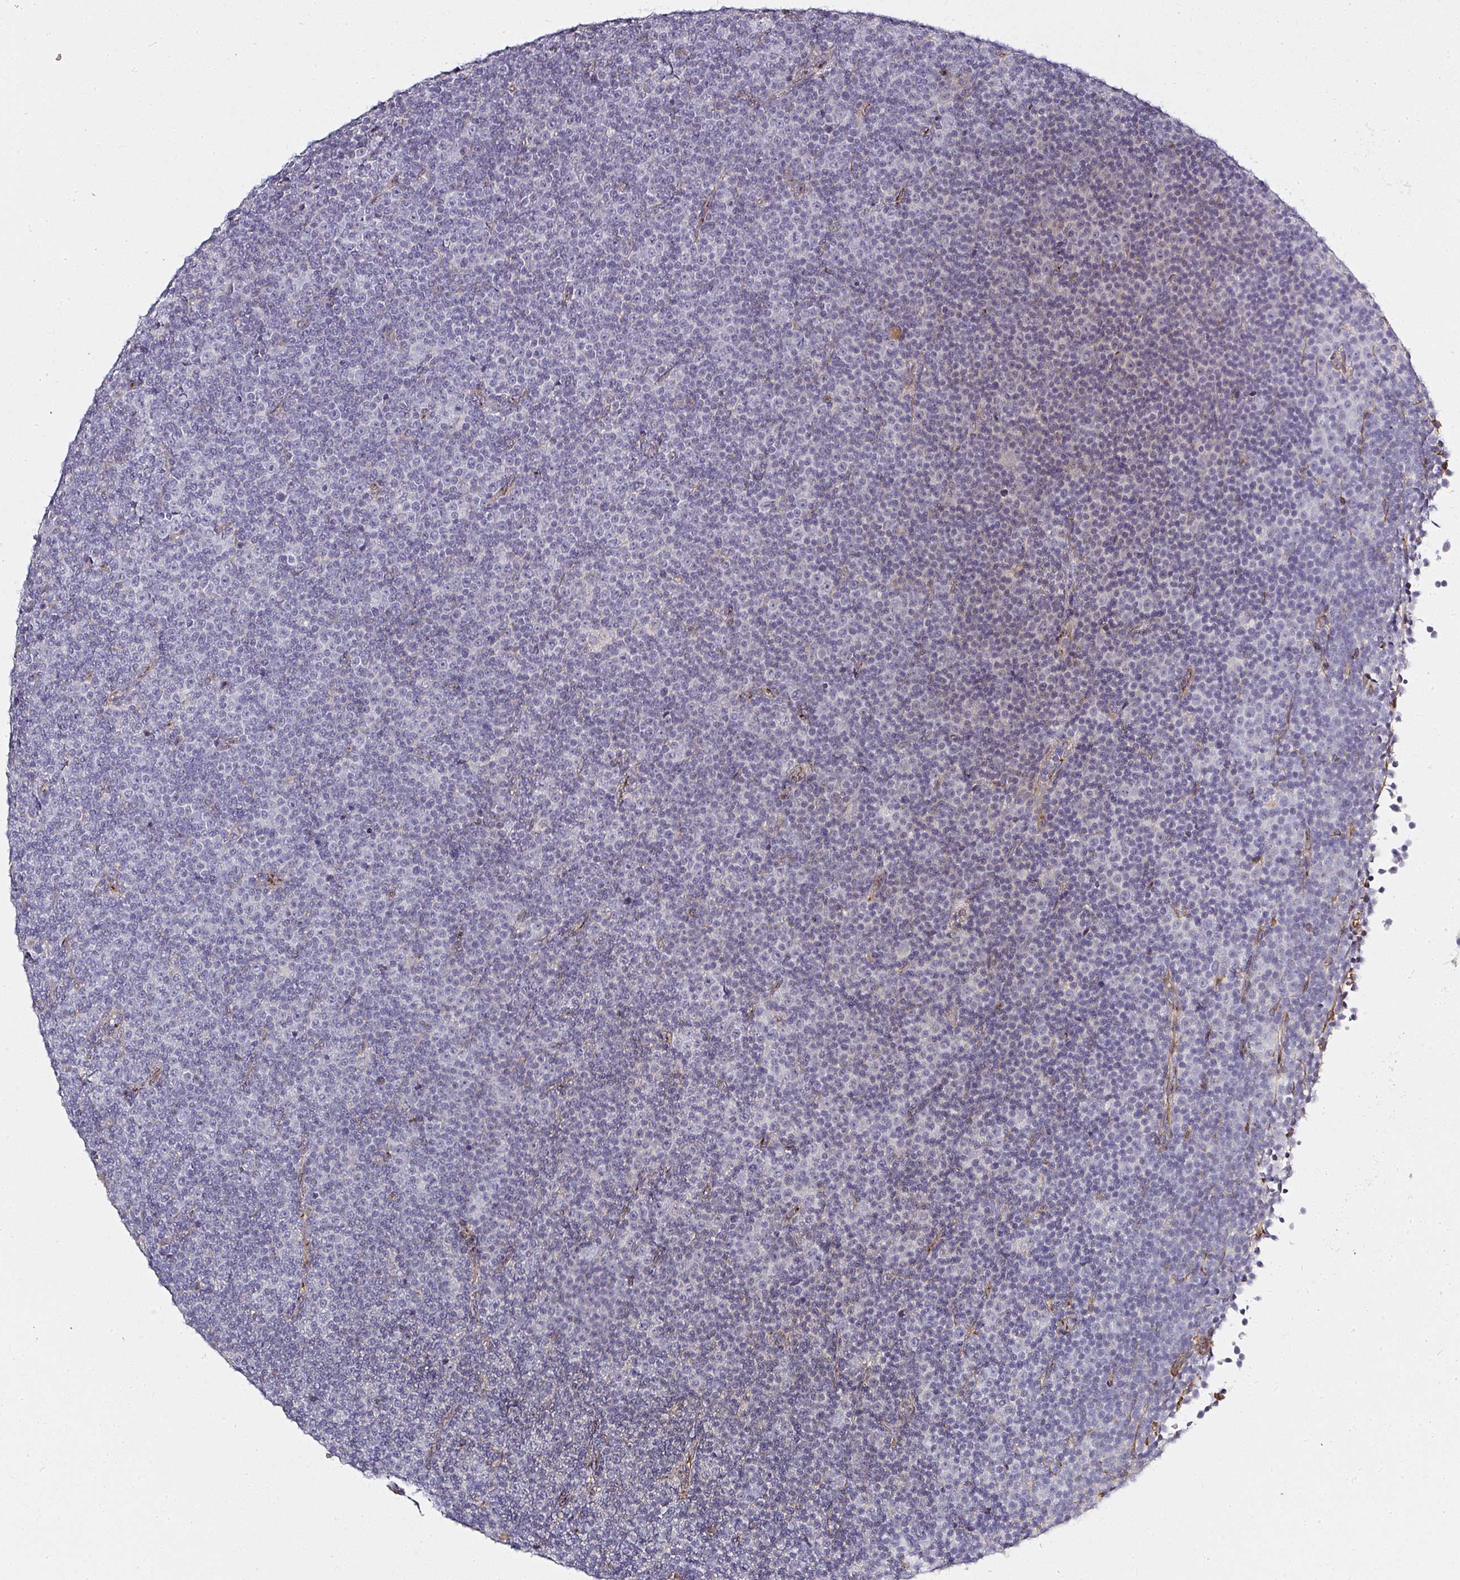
{"staining": {"intensity": "negative", "quantity": "none", "location": "none"}, "tissue": "lymphoma", "cell_type": "Tumor cells", "image_type": "cancer", "snomed": [{"axis": "morphology", "description": "Malignant lymphoma, non-Hodgkin's type, Low grade"}, {"axis": "topography", "description": "Lymph node"}], "caption": "Tumor cells are negative for protein expression in human malignant lymphoma, non-Hodgkin's type (low-grade). Brightfield microscopy of immunohistochemistry stained with DAB (brown) and hematoxylin (blue), captured at high magnification.", "gene": "ATP8B2", "patient": {"sex": "female", "age": 67}}